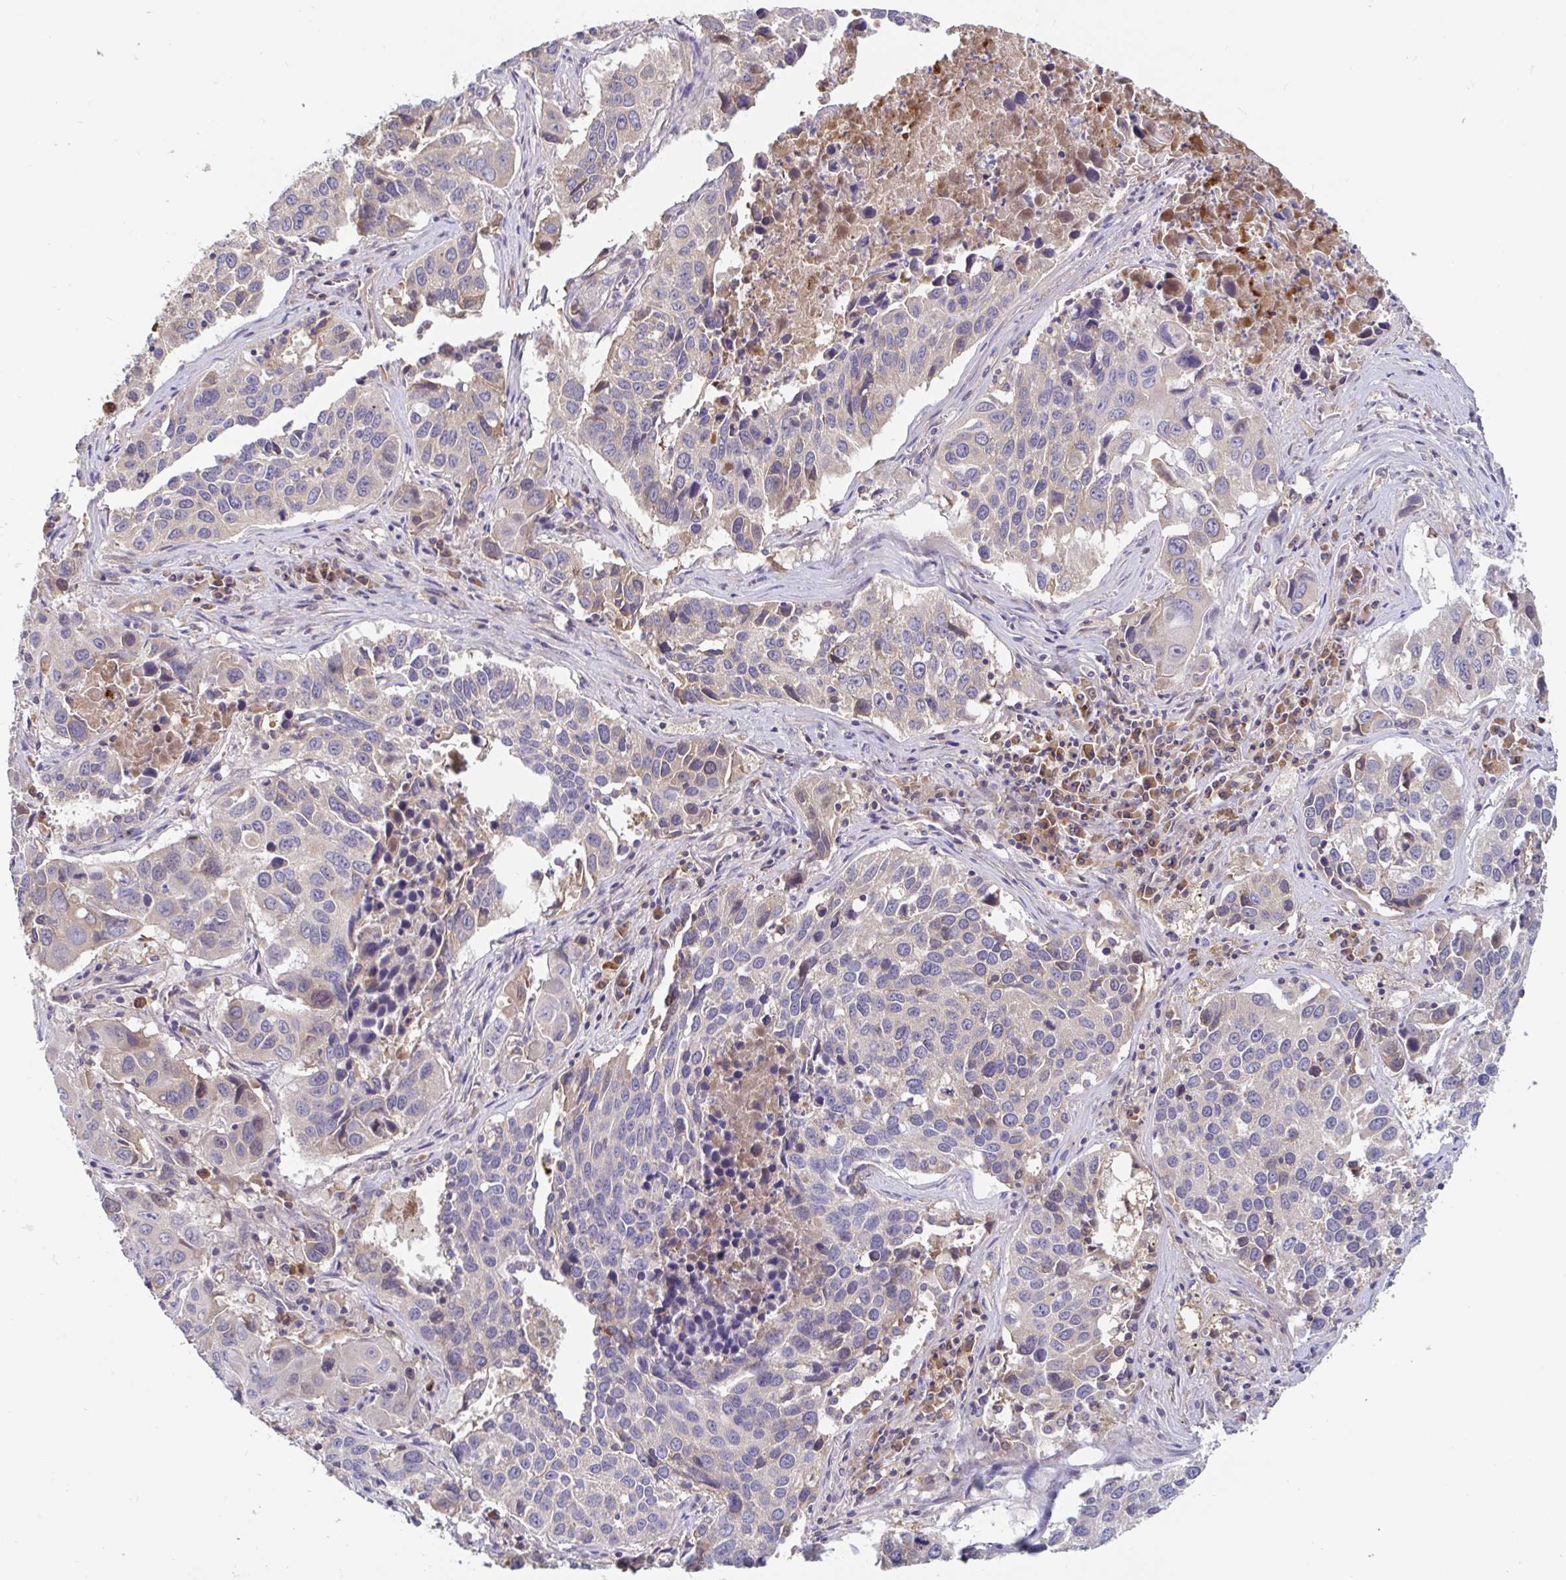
{"staining": {"intensity": "weak", "quantity": "<25%", "location": "cytoplasmic/membranous"}, "tissue": "lung cancer", "cell_type": "Tumor cells", "image_type": "cancer", "snomed": [{"axis": "morphology", "description": "Squamous cell carcinoma, NOS"}, {"axis": "topography", "description": "Lung"}], "caption": "Immunohistochemistry (IHC) image of neoplastic tissue: lung squamous cell carcinoma stained with DAB shows no significant protein positivity in tumor cells.", "gene": "LARP1", "patient": {"sex": "female", "age": 61}}